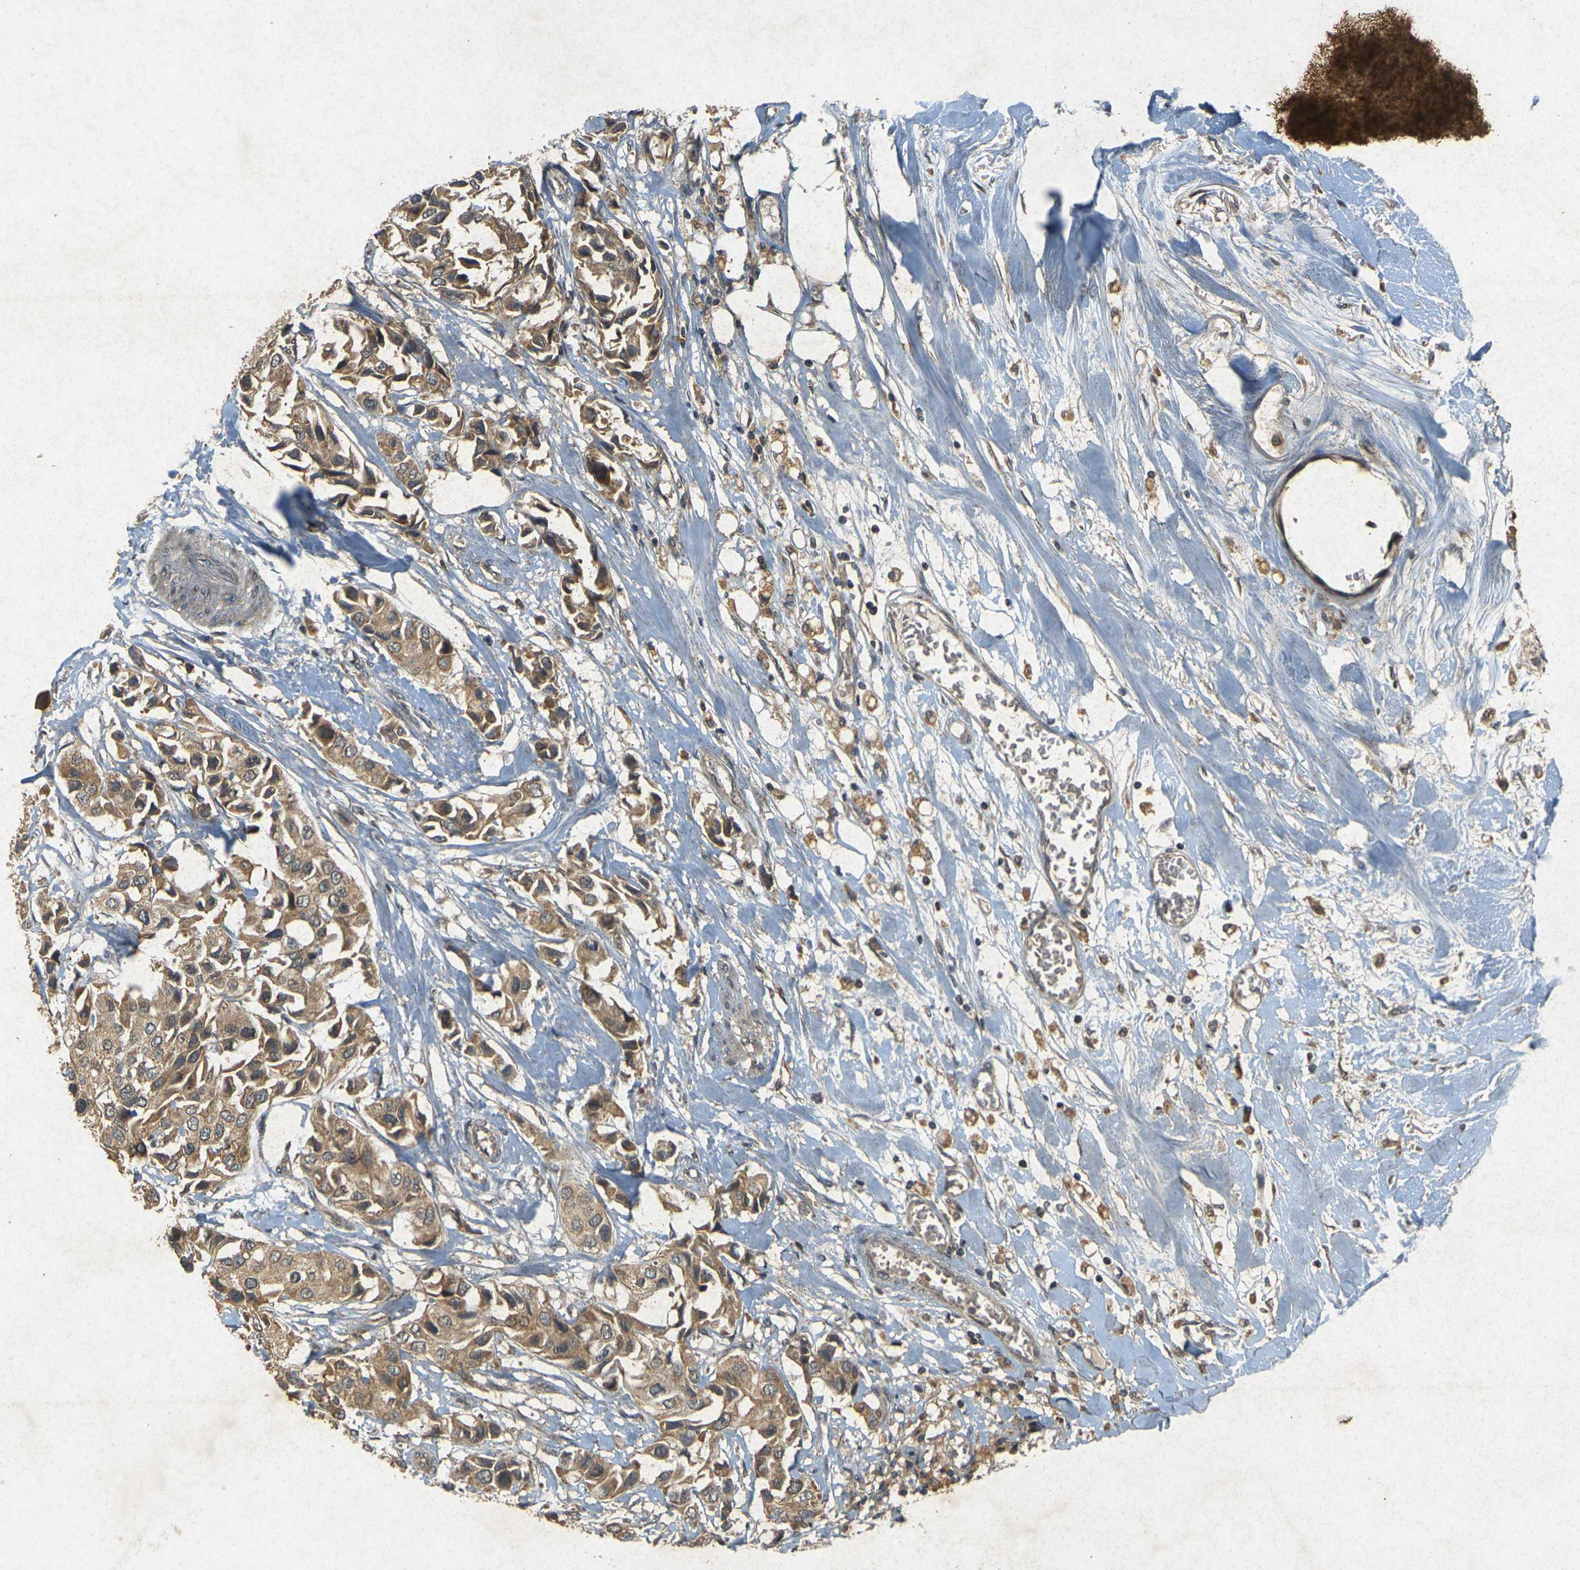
{"staining": {"intensity": "moderate", "quantity": ">75%", "location": "cytoplasmic/membranous"}, "tissue": "breast cancer", "cell_type": "Tumor cells", "image_type": "cancer", "snomed": [{"axis": "morphology", "description": "Duct carcinoma"}, {"axis": "topography", "description": "Breast"}], "caption": "Immunohistochemical staining of breast cancer demonstrates medium levels of moderate cytoplasmic/membranous protein positivity in about >75% of tumor cells. The protein is shown in brown color, while the nuclei are stained blue.", "gene": "ERN1", "patient": {"sex": "female", "age": 80}}